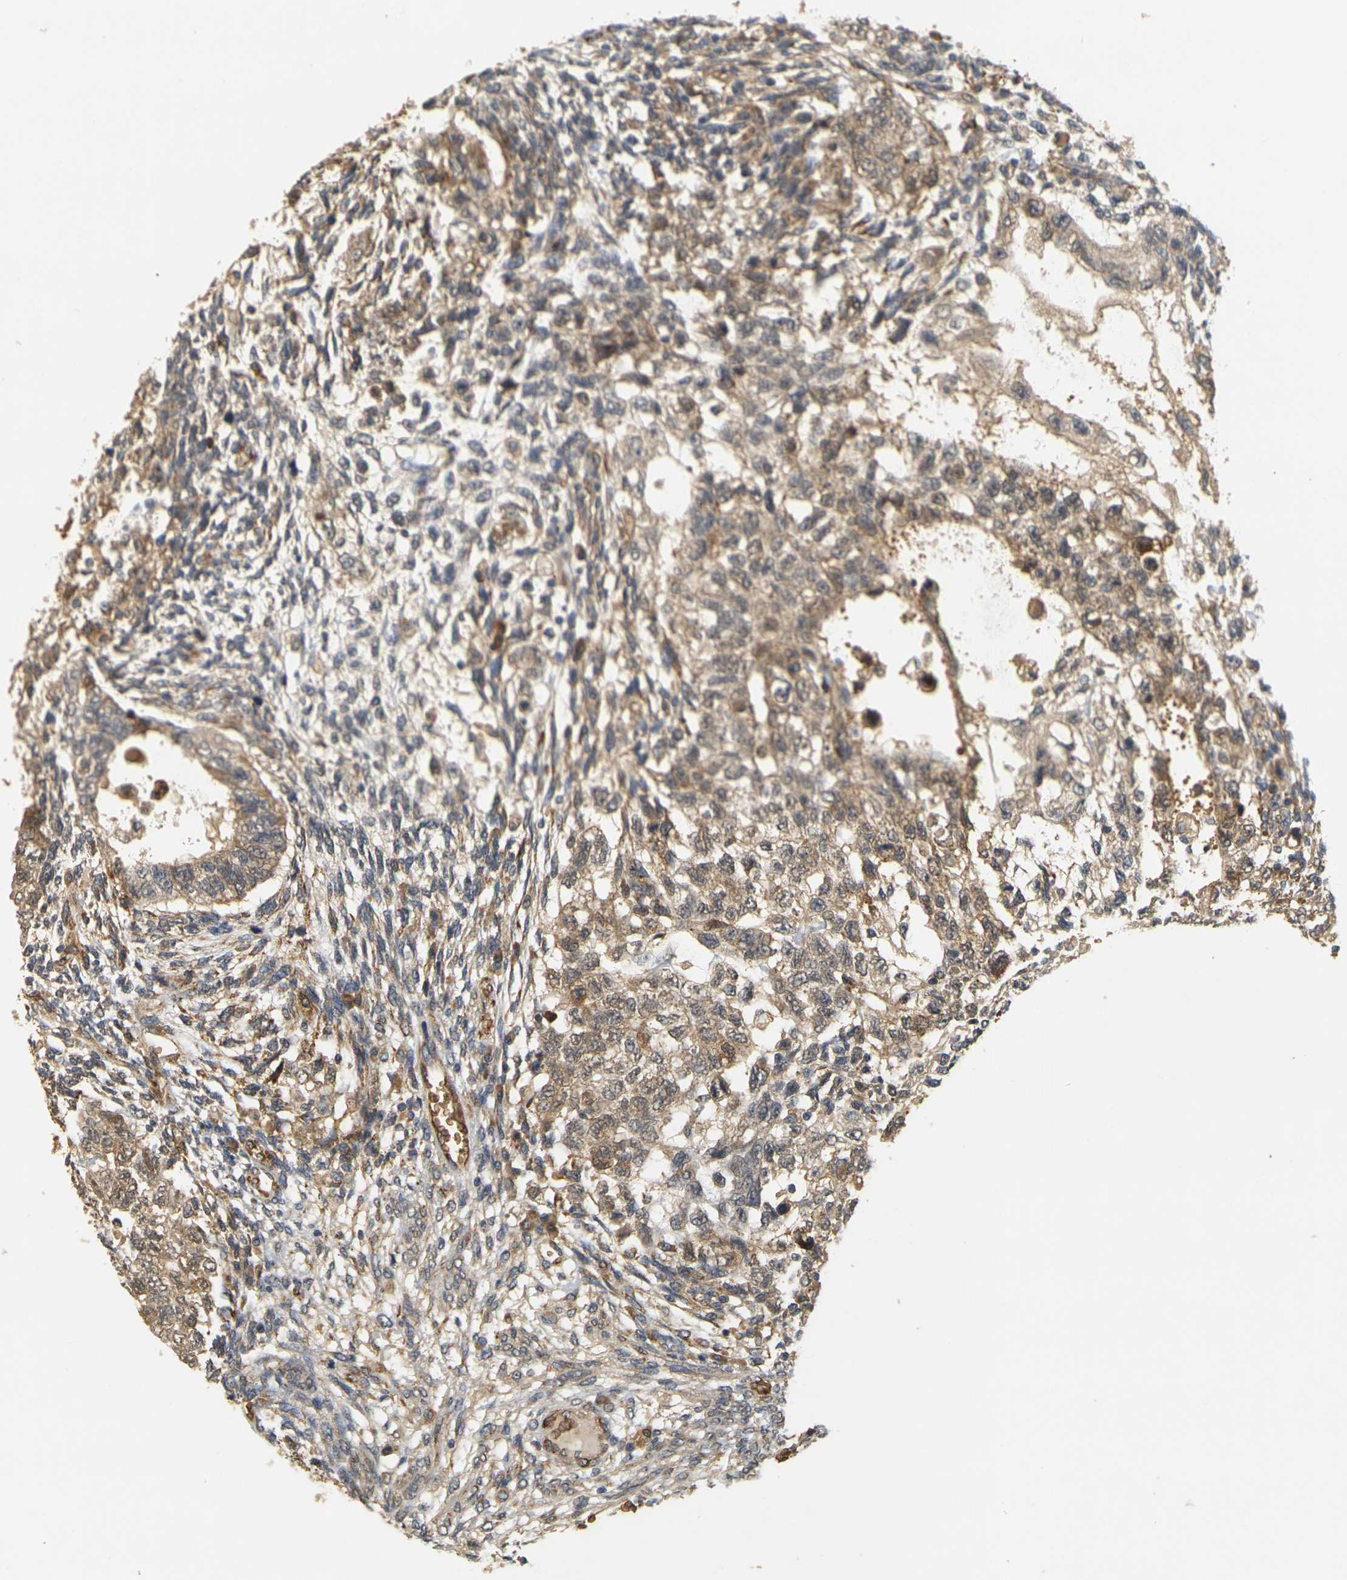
{"staining": {"intensity": "weak", "quantity": ">75%", "location": "cytoplasmic/membranous"}, "tissue": "testis cancer", "cell_type": "Tumor cells", "image_type": "cancer", "snomed": [{"axis": "morphology", "description": "Normal tissue, NOS"}, {"axis": "morphology", "description": "Carcinoma, Embryonal, NOS"}, {"axis": "topography", "description": "Testis"}], "caption": "A photomicrograph showing weak cytoplasmic/membranous expression in about >75% of tumor cells in testis cancer, as visualized by brown immunohistochemical staining.", "gene": "MEGF9", "patient": {"sex": "male", "age": 36}}